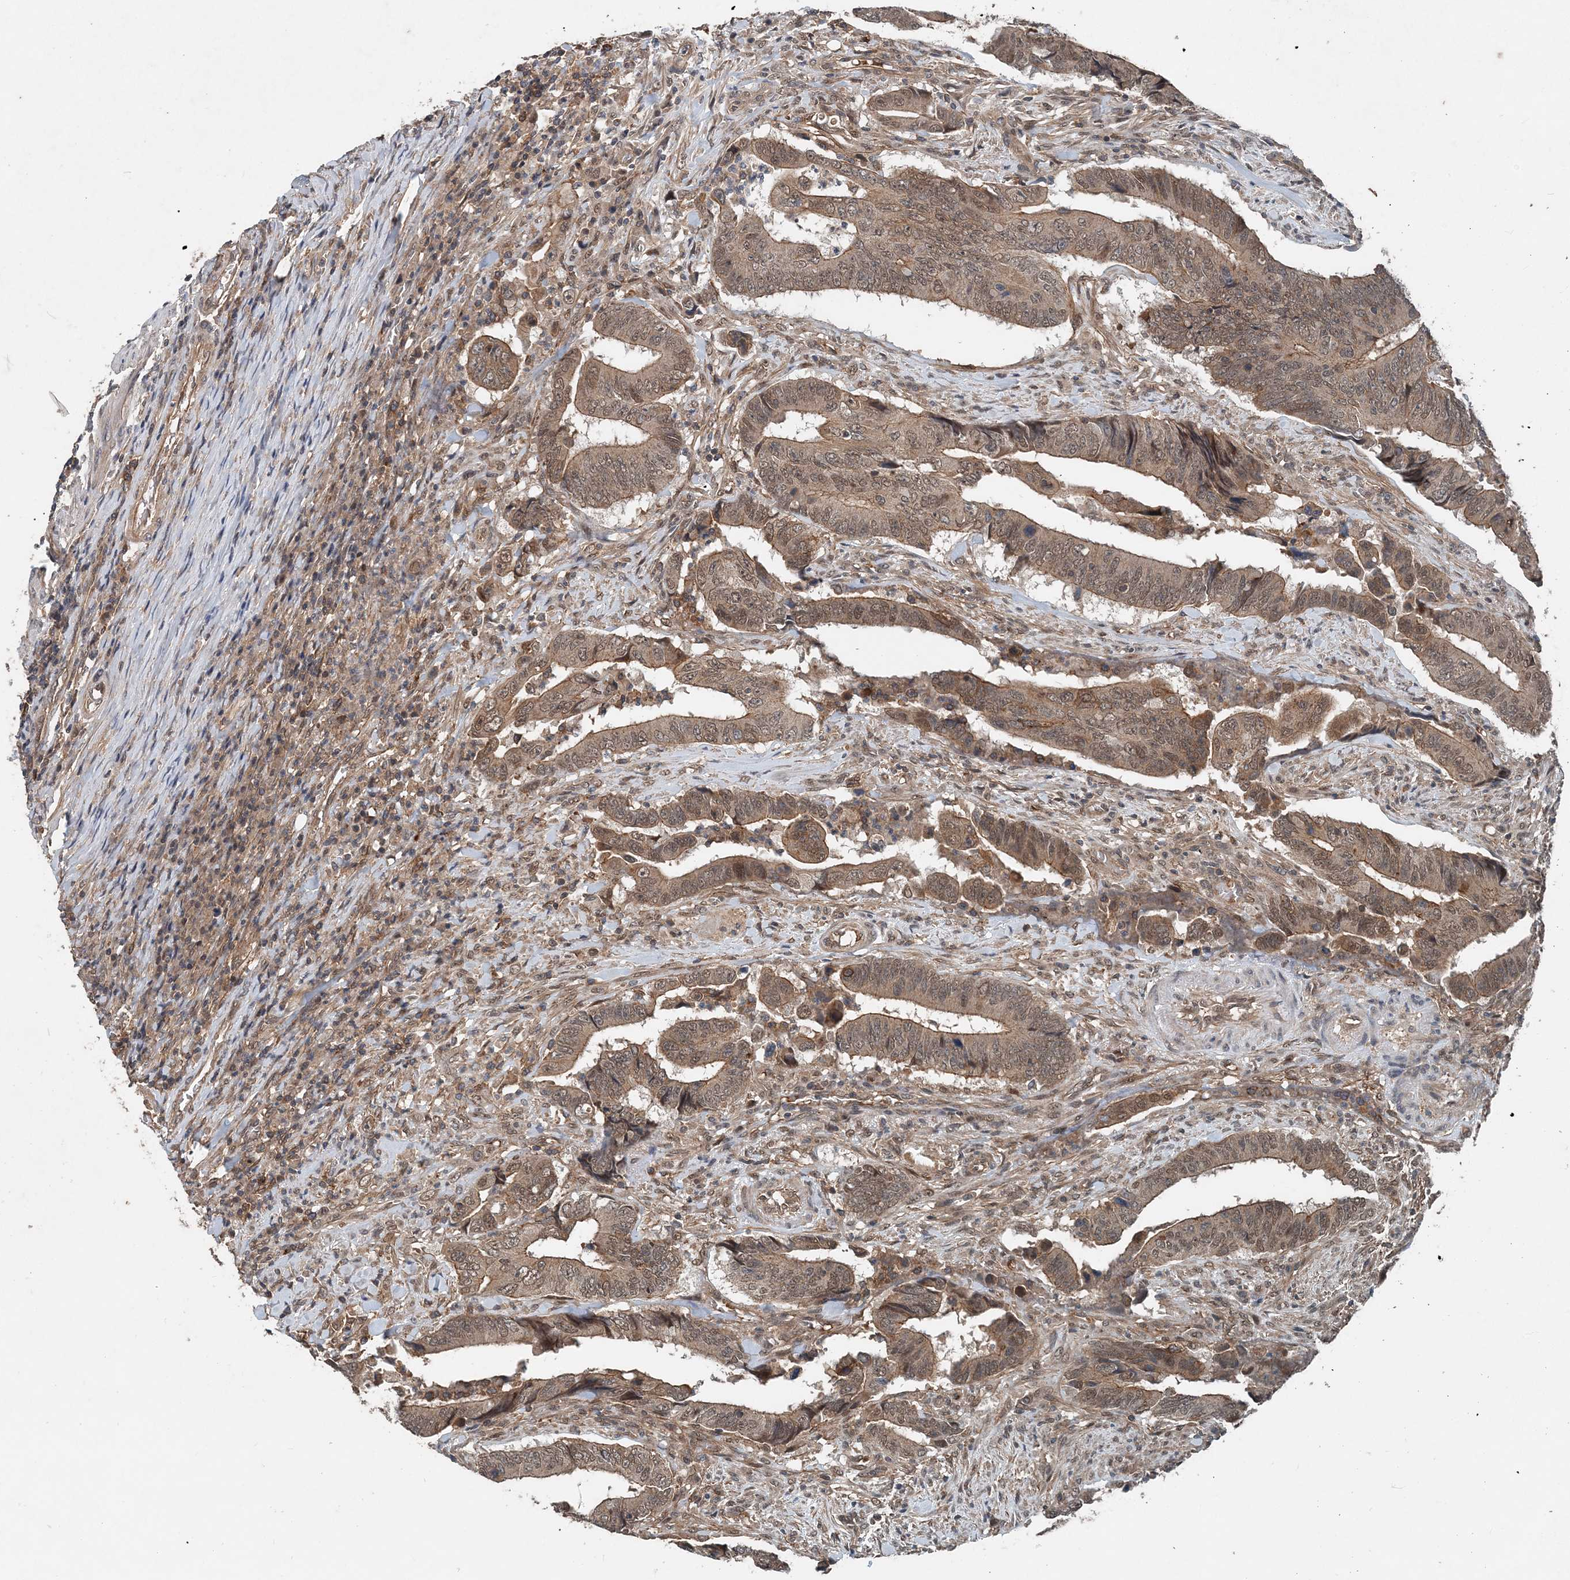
{"staining": {"intensity": "moderate", "quantity": ">75%", "location": "cytoplasmic/membranous"}, "tissue": "colorectal cancer", "cell_type": "Tumor cells", "image_type": "cancer", "snomed": [{"axis": "morphology", "description": "Normal tissue, NOS"}, {"axis": "morphology", "description": "Adenocarcinoma, NOS"}, {"axis": "topography", "description": "Colon"}], "caption": "There is medium levels of moderate cytoplasmic/membranous positivity in tumor cells of adenocarcinoma (colorectal), as demonstrated by immunohistochemical staining (brown color).", "gene": "SMPD3", "patient": {"sex": "male", "age": 56}}